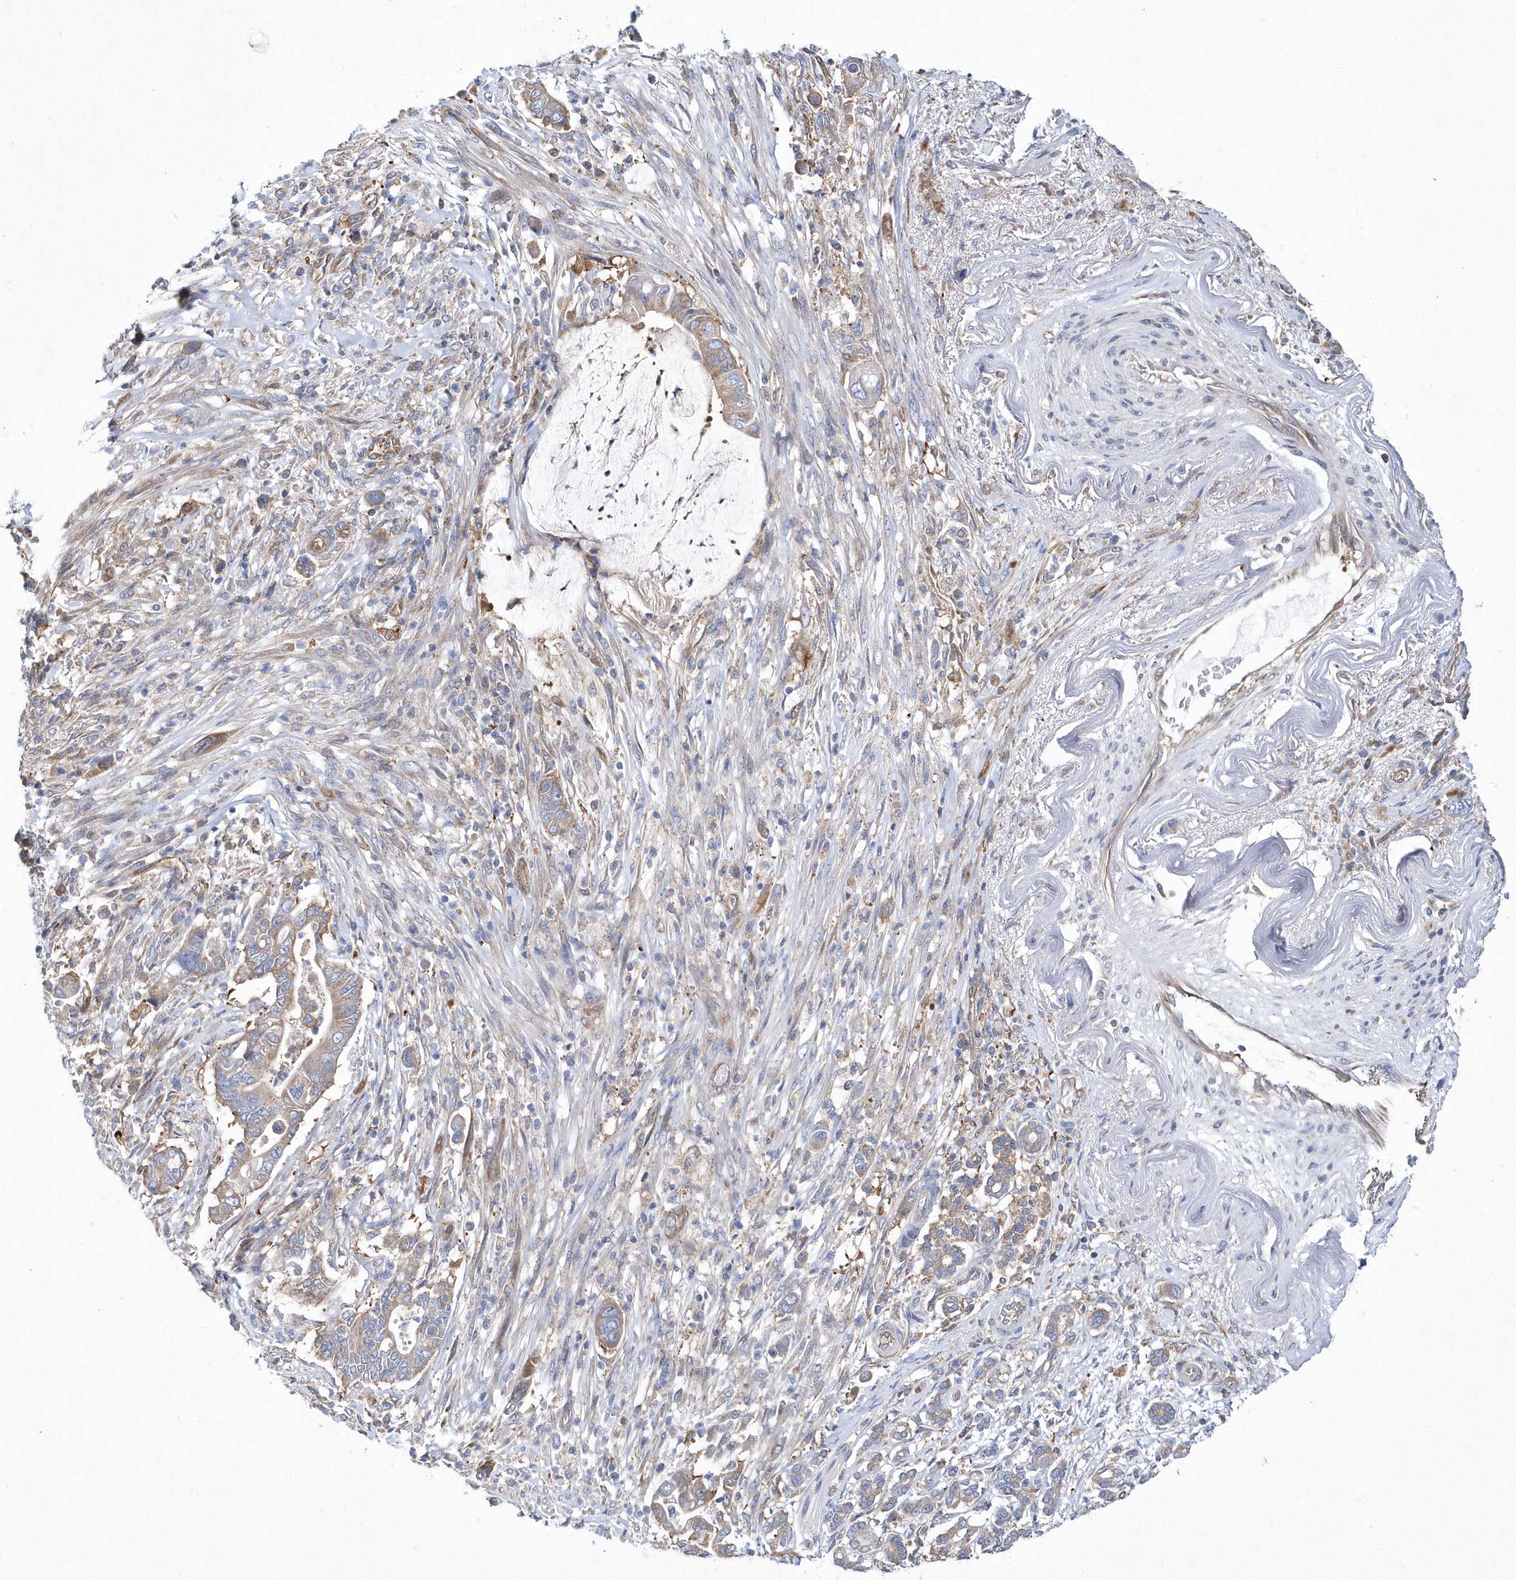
{"staining": {"intensity": "weak", "quantity": "<25%", "location": "cytoplasmic/membranous"}, "tissue": "pancreatic cancer", "cell_type": "Tumor cells", "image_type": "cancer", "snomed": [{"axis": "morphology", "description": "Adenocarcinoma, NOS"}, {"axis": "topography", "description": "Pancreas"}], "caption": "Immunohistochemical staining of human pancreatic cancer shows no significant staining in tumor cells. The staining was performed using DAB to visualize the protein expression in brown, while the nuclei were stained in blue with hematoxylin (Magnification: 20x).", "gene": "JKAMP", "patient": {"sex": "male", "age": 68}}